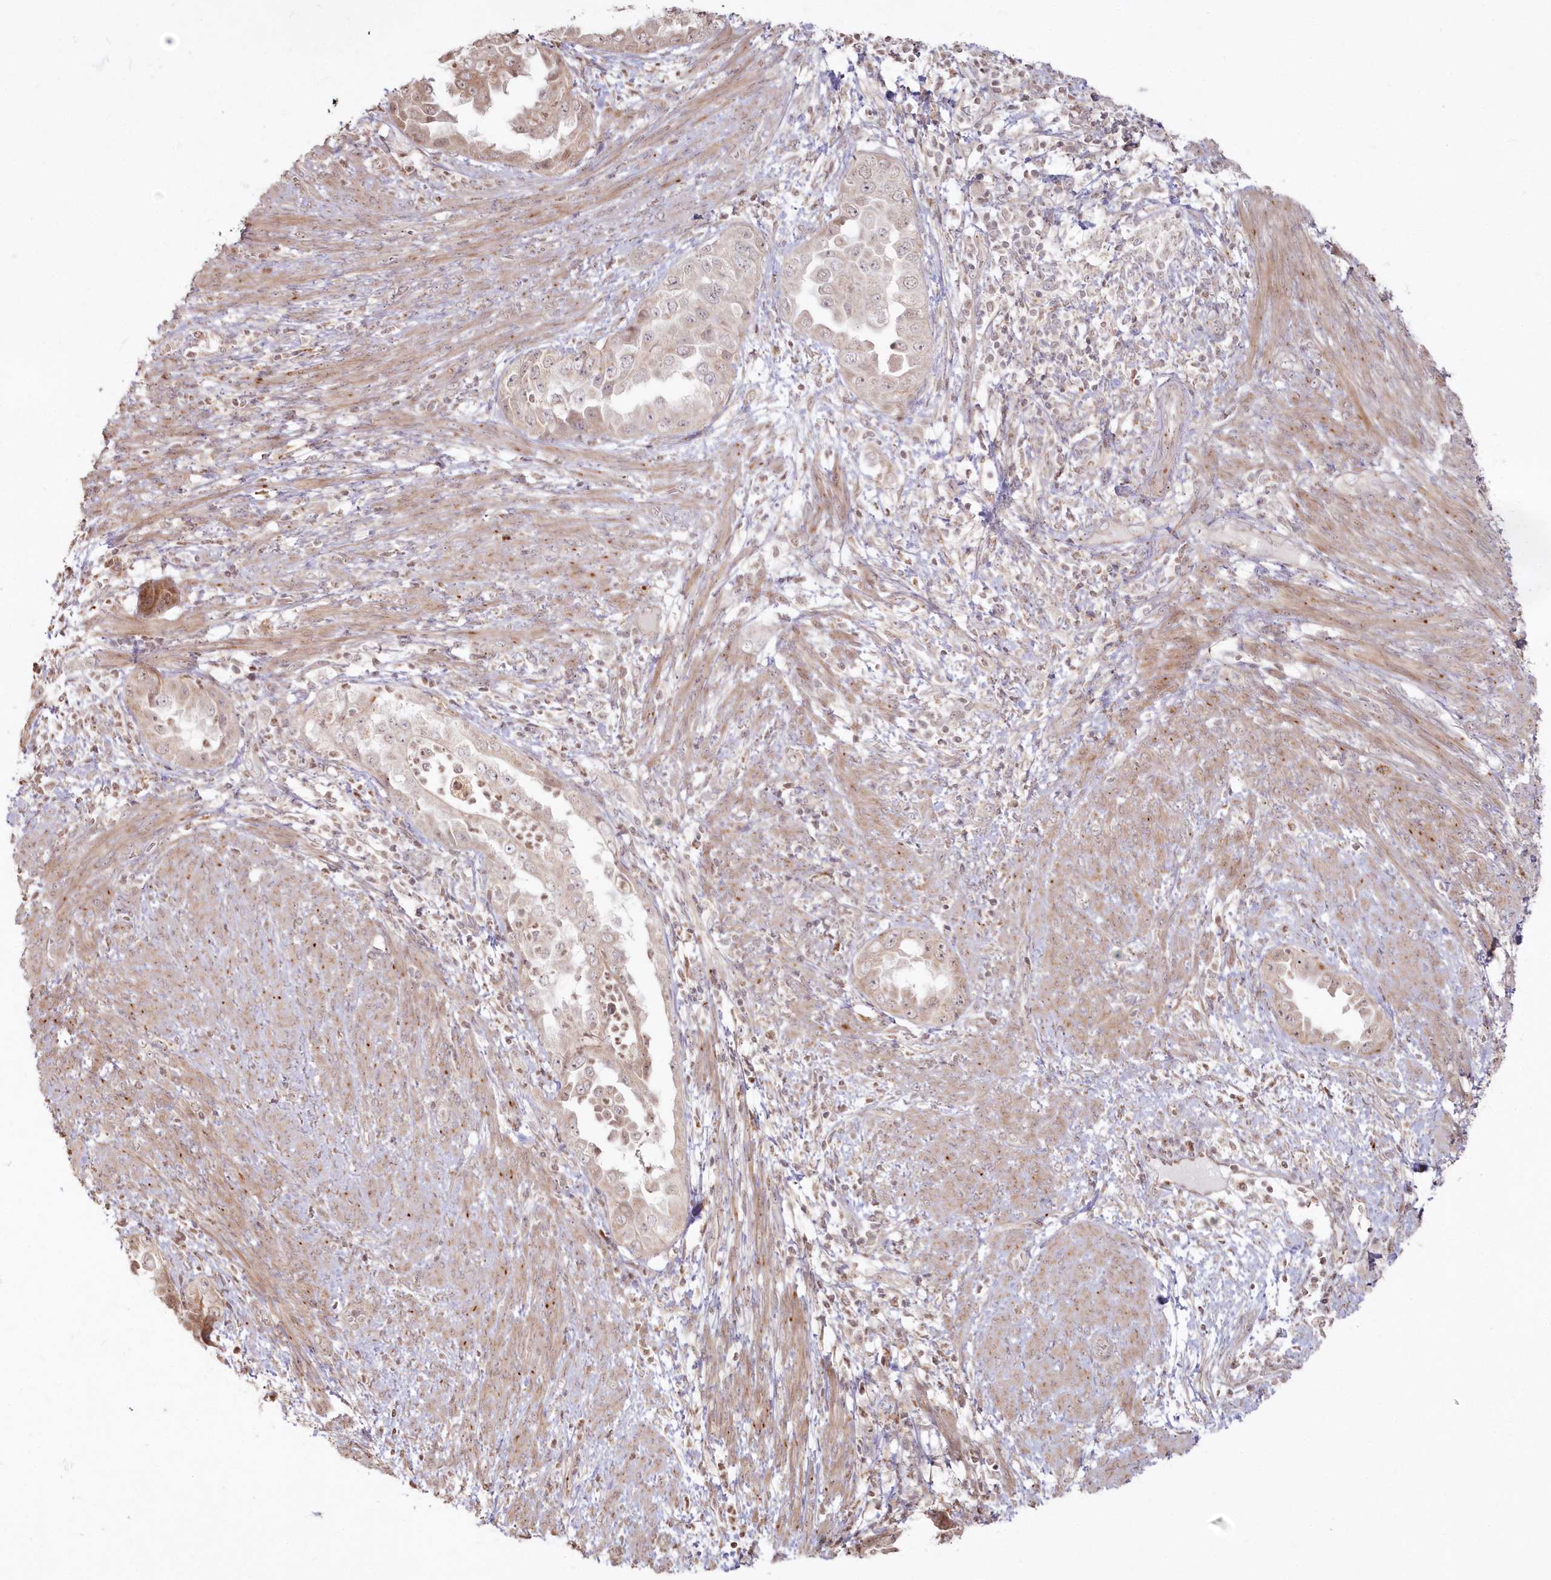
{"staining": {"intensity": "weak", "quantity": ">75%", "location": "cytoplasmic/membranous"}, "tissue": "endometrial cancer", "cell_type": "Tumor cells", "image_type": "cancer", "snomed": [{"axis": "morphology", "description": "Adenocarcinoma, NOS"}, {"axis": "topography", "description": "Endometrium"}], "caption": "Endometrial cancer tissue shows weak cytoplasmic/membranous staining in approximately >75% of tumor cells, visualized by immunohistochemistry.", "gene": "ARSB", "patient": {"sex": "female", "age": 85}}